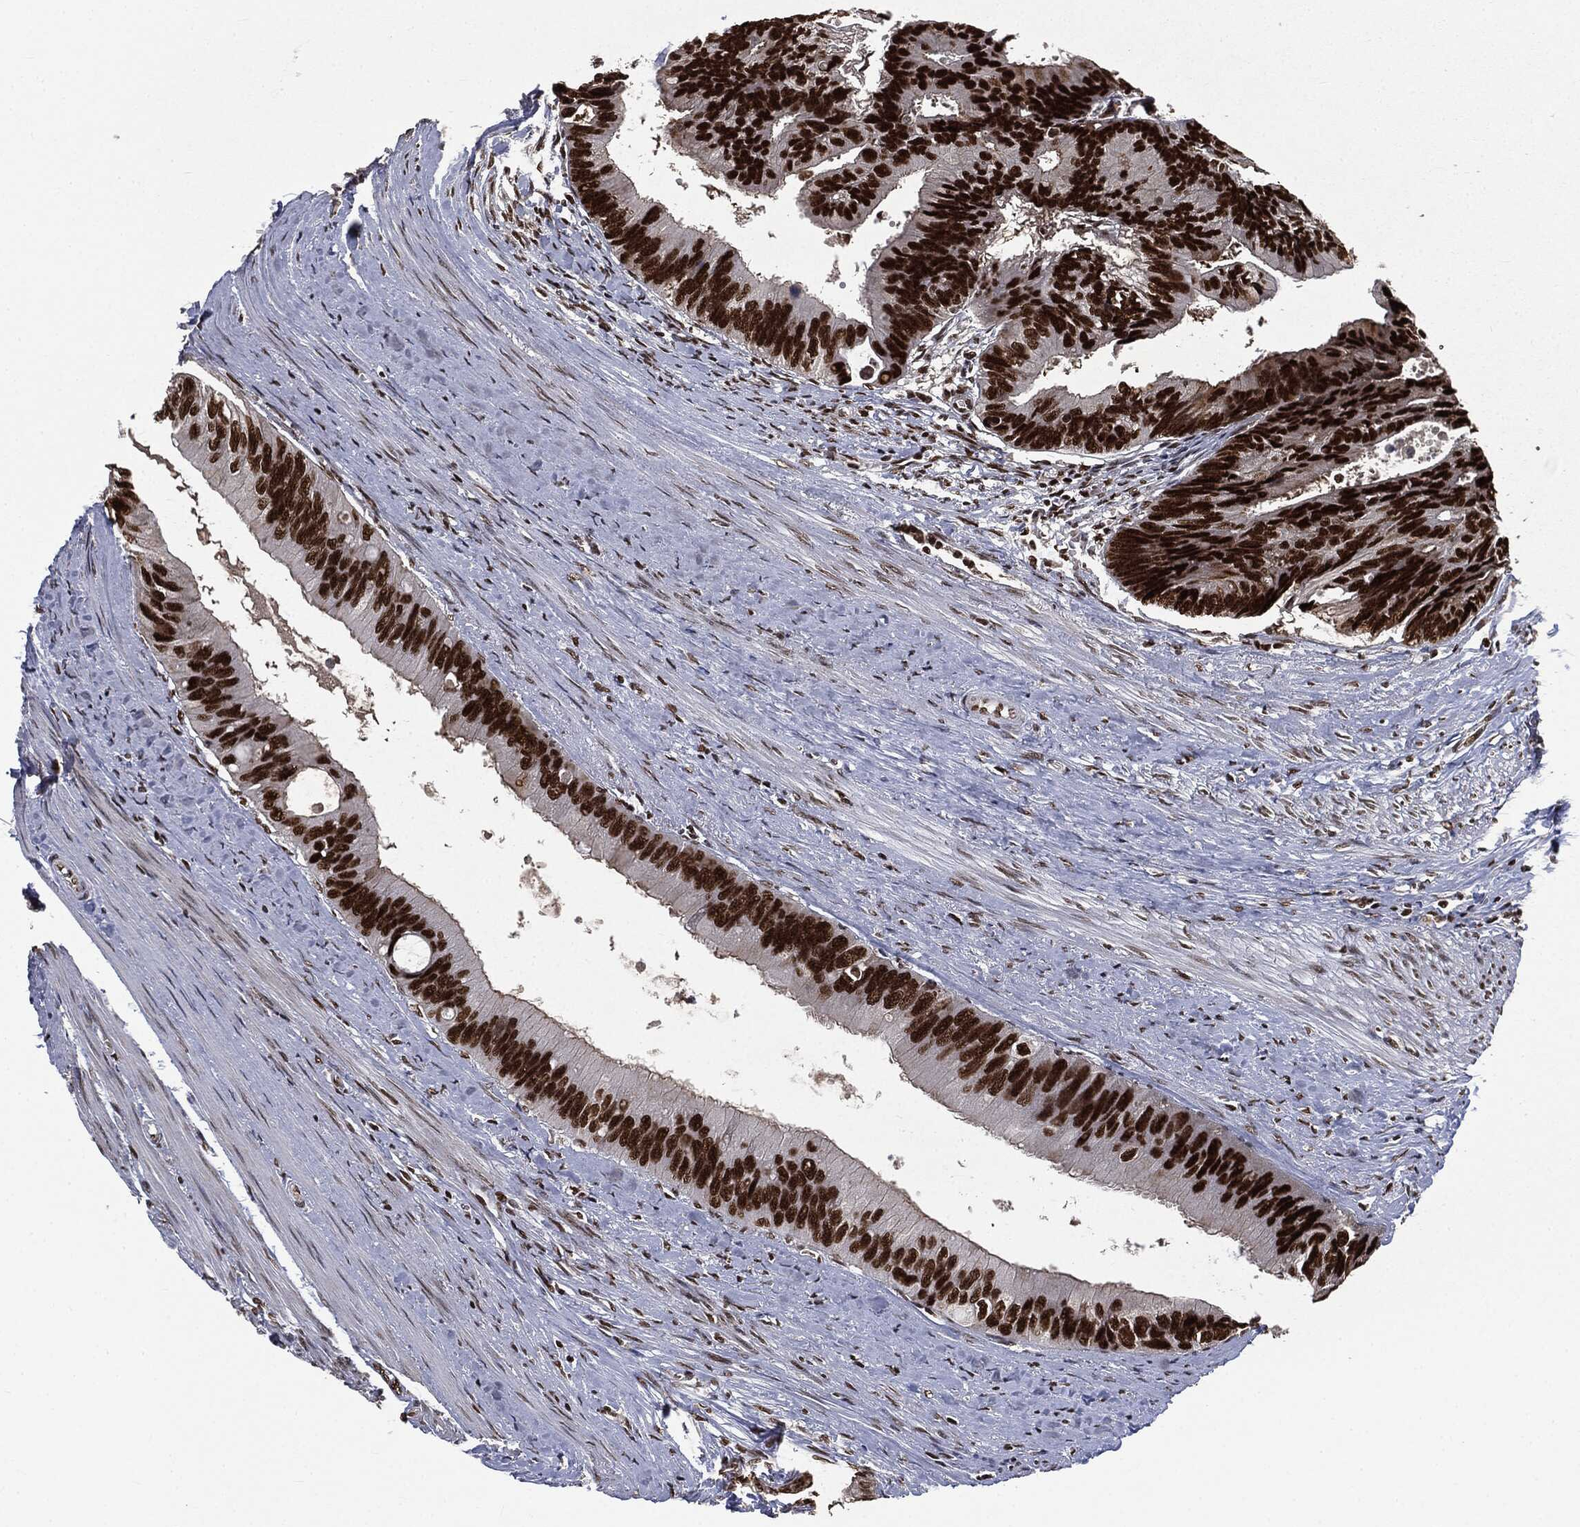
{"staining": {"intensity": "strong", "quantity": ">75%", "location": "nuclear"}, "tissue": "colorectal cancer", "cell_type": "Tumor cells", "image_type": "cancer", "snomed": [{"axis": "morphology", "description": "Normal tissue, NOS"}, {"axis": "morphology", "description": "Adenocarcinoma, NOS"}, {"axis": "topography", "description": "Colon"}], "caption": "The immunohistochemical stain labels strong nuclear expression in tumor cells of colorectal adenocarcinoma tissue.", "gene": "DPH2", "patient": {"sex": "male", "age": 65}}